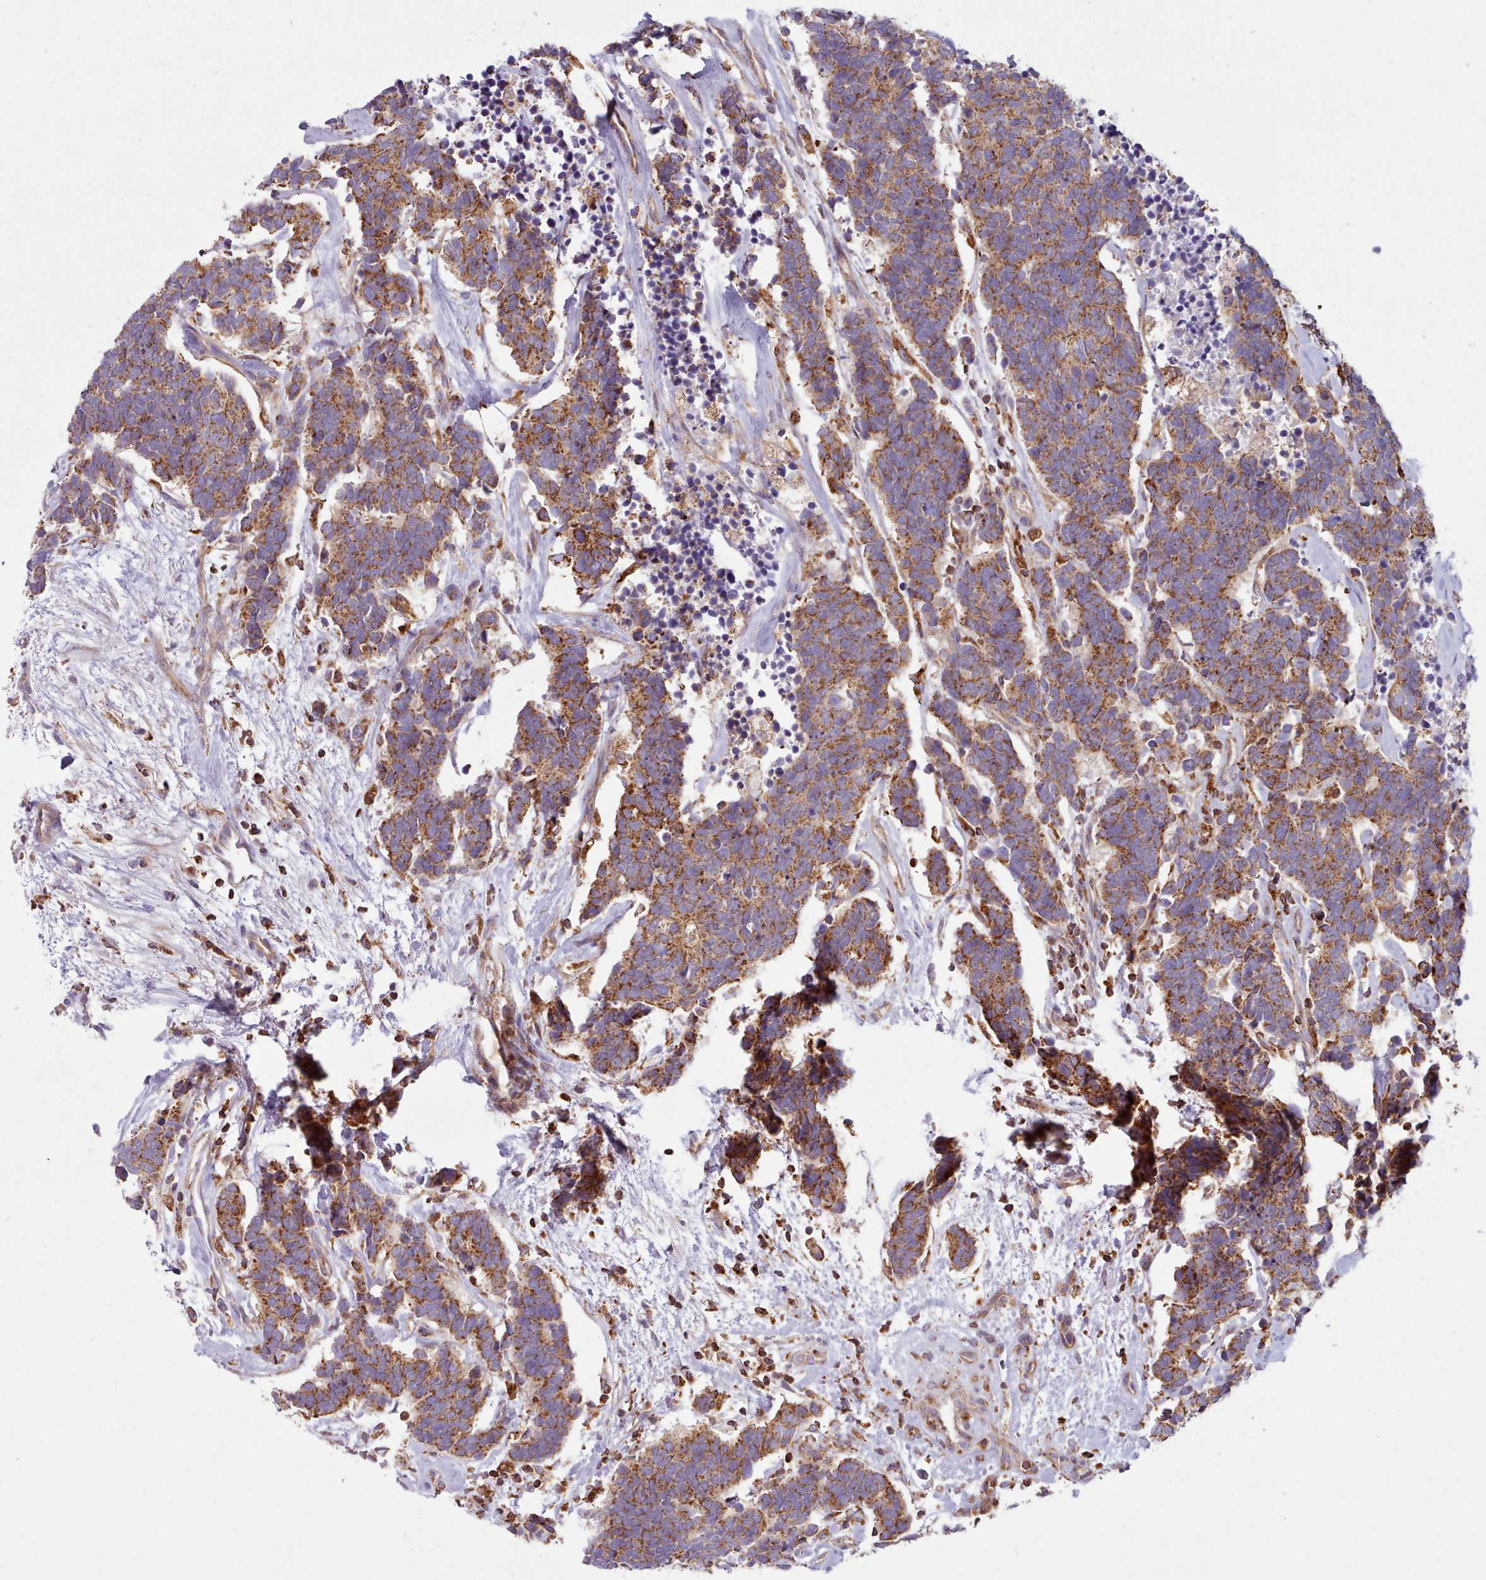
{"staining": {"intensity": "moderate", "quantity": ">75%", "location": "cytoplasmic/membranous"}, "tissue": "carcinoid", "cell_type": "Tumor cells", "image_type": "cancer", "snomed": [{"axis": "morphology", "description": "Carcinoma, NOS"}, {"axis": "morphology", "description": "Carcinoid, malignant, NOS"}, {"axis": "topography", "description": "Urinary bladder"}], "caption": "Immunohistochemistry (DAB) staining of human carcinoma displays moderate cytoplasmic/membranous protein staining in about >75% of tumor cells.", "gene": "CRYBG1", "patient": {"sex": "male", "age": 57}}